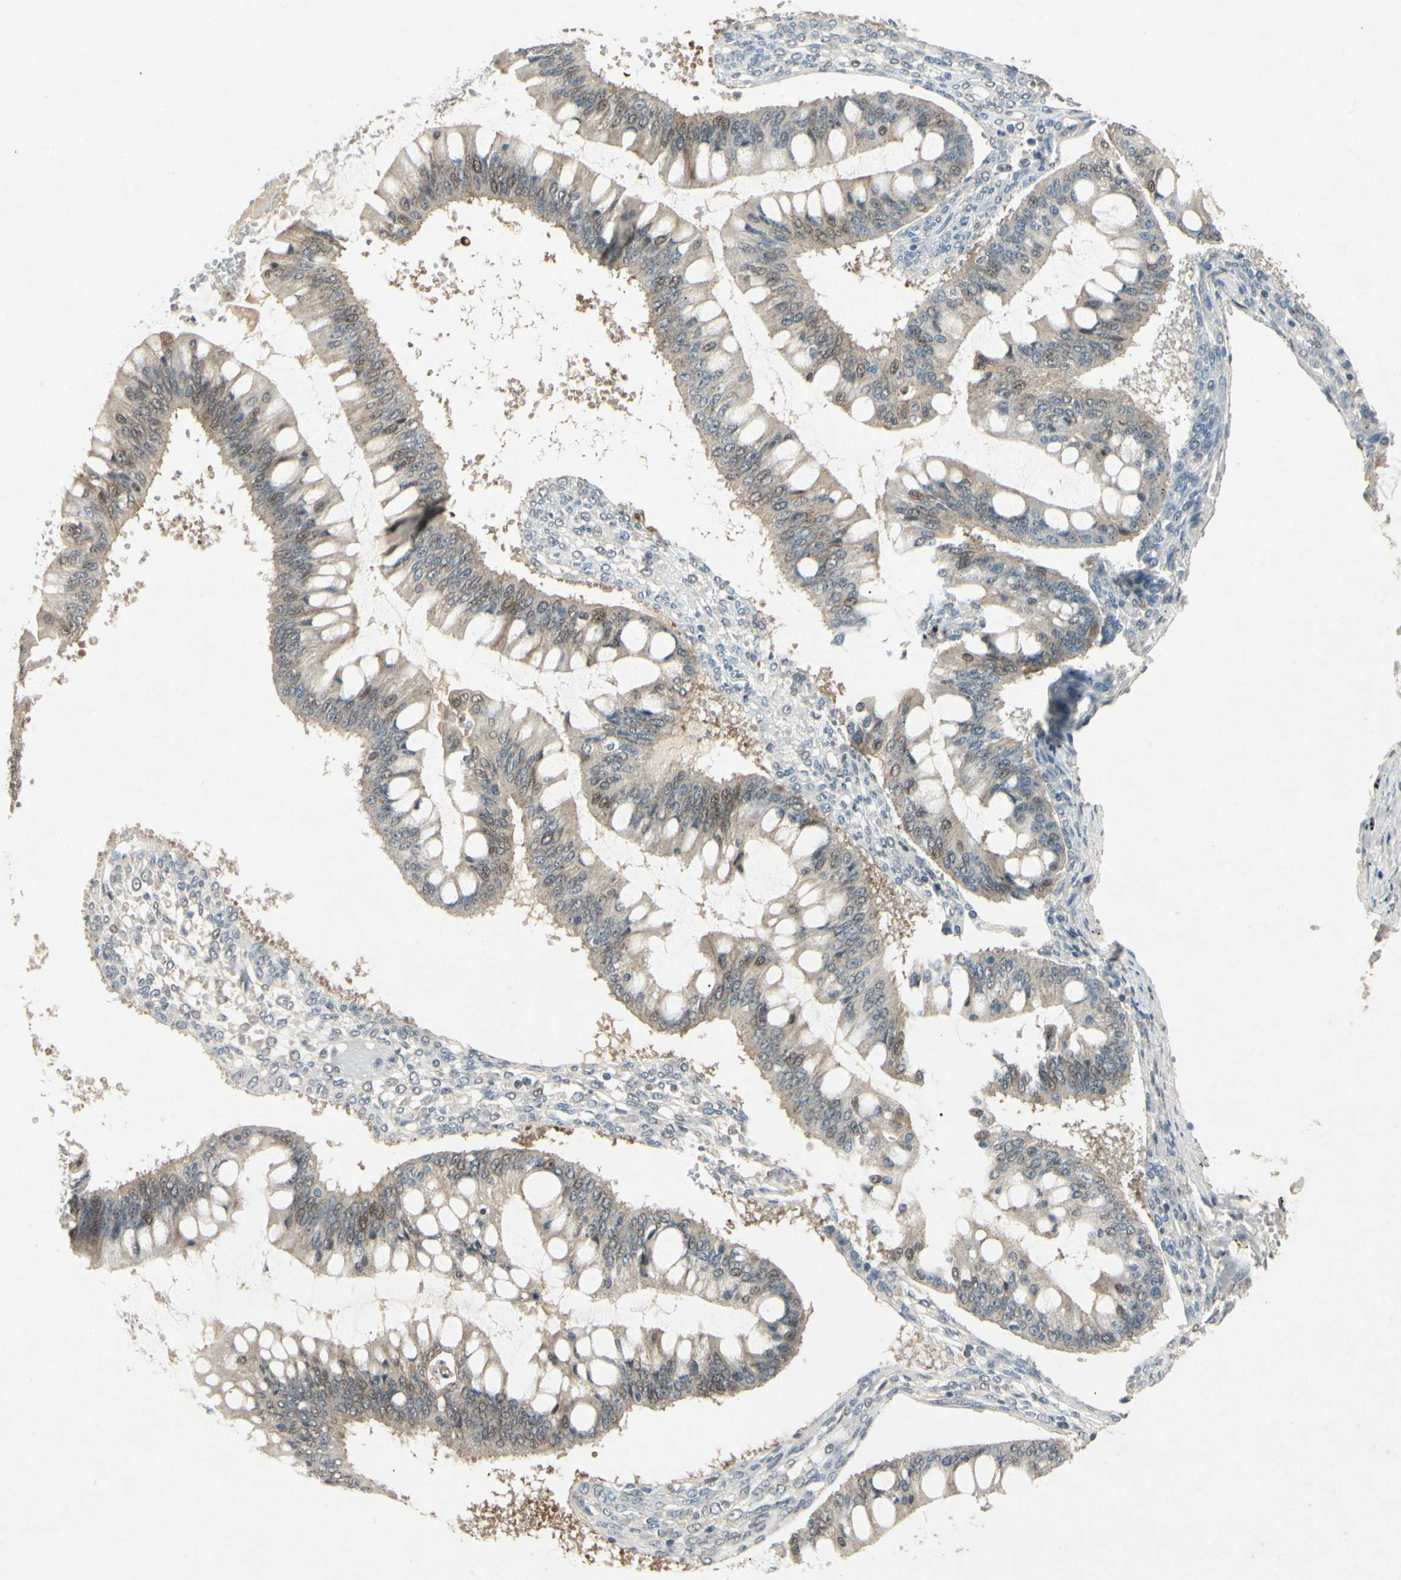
{"staining": {"intensity": "weak", "quantity": ">75%", "location": "cytoplasmic/membranous"}, "tissue": "ovarian cancer", "cell_type": "Tumor cells", "image_type": "cancer", "snomed": [{"axis": "morphology", "description": "Cystadenocarcinoma, mucinous, NOS"}, {"axis": "topography", "description": "Ovary"}], "caption": "DAB (3,3'-diaminobenzidine) immunohistochemical staining of human ovarian cancer (mucinous cystadenocarcinoma) shows weak cytoplasmic/membranous protein expression in approximately >75% of tumor cells. Ihc stains the protein of interest in brown and the nuclei are stained blue.", "gene": "HSPA1B", "patient": {"sex": "female", "age": 73}}